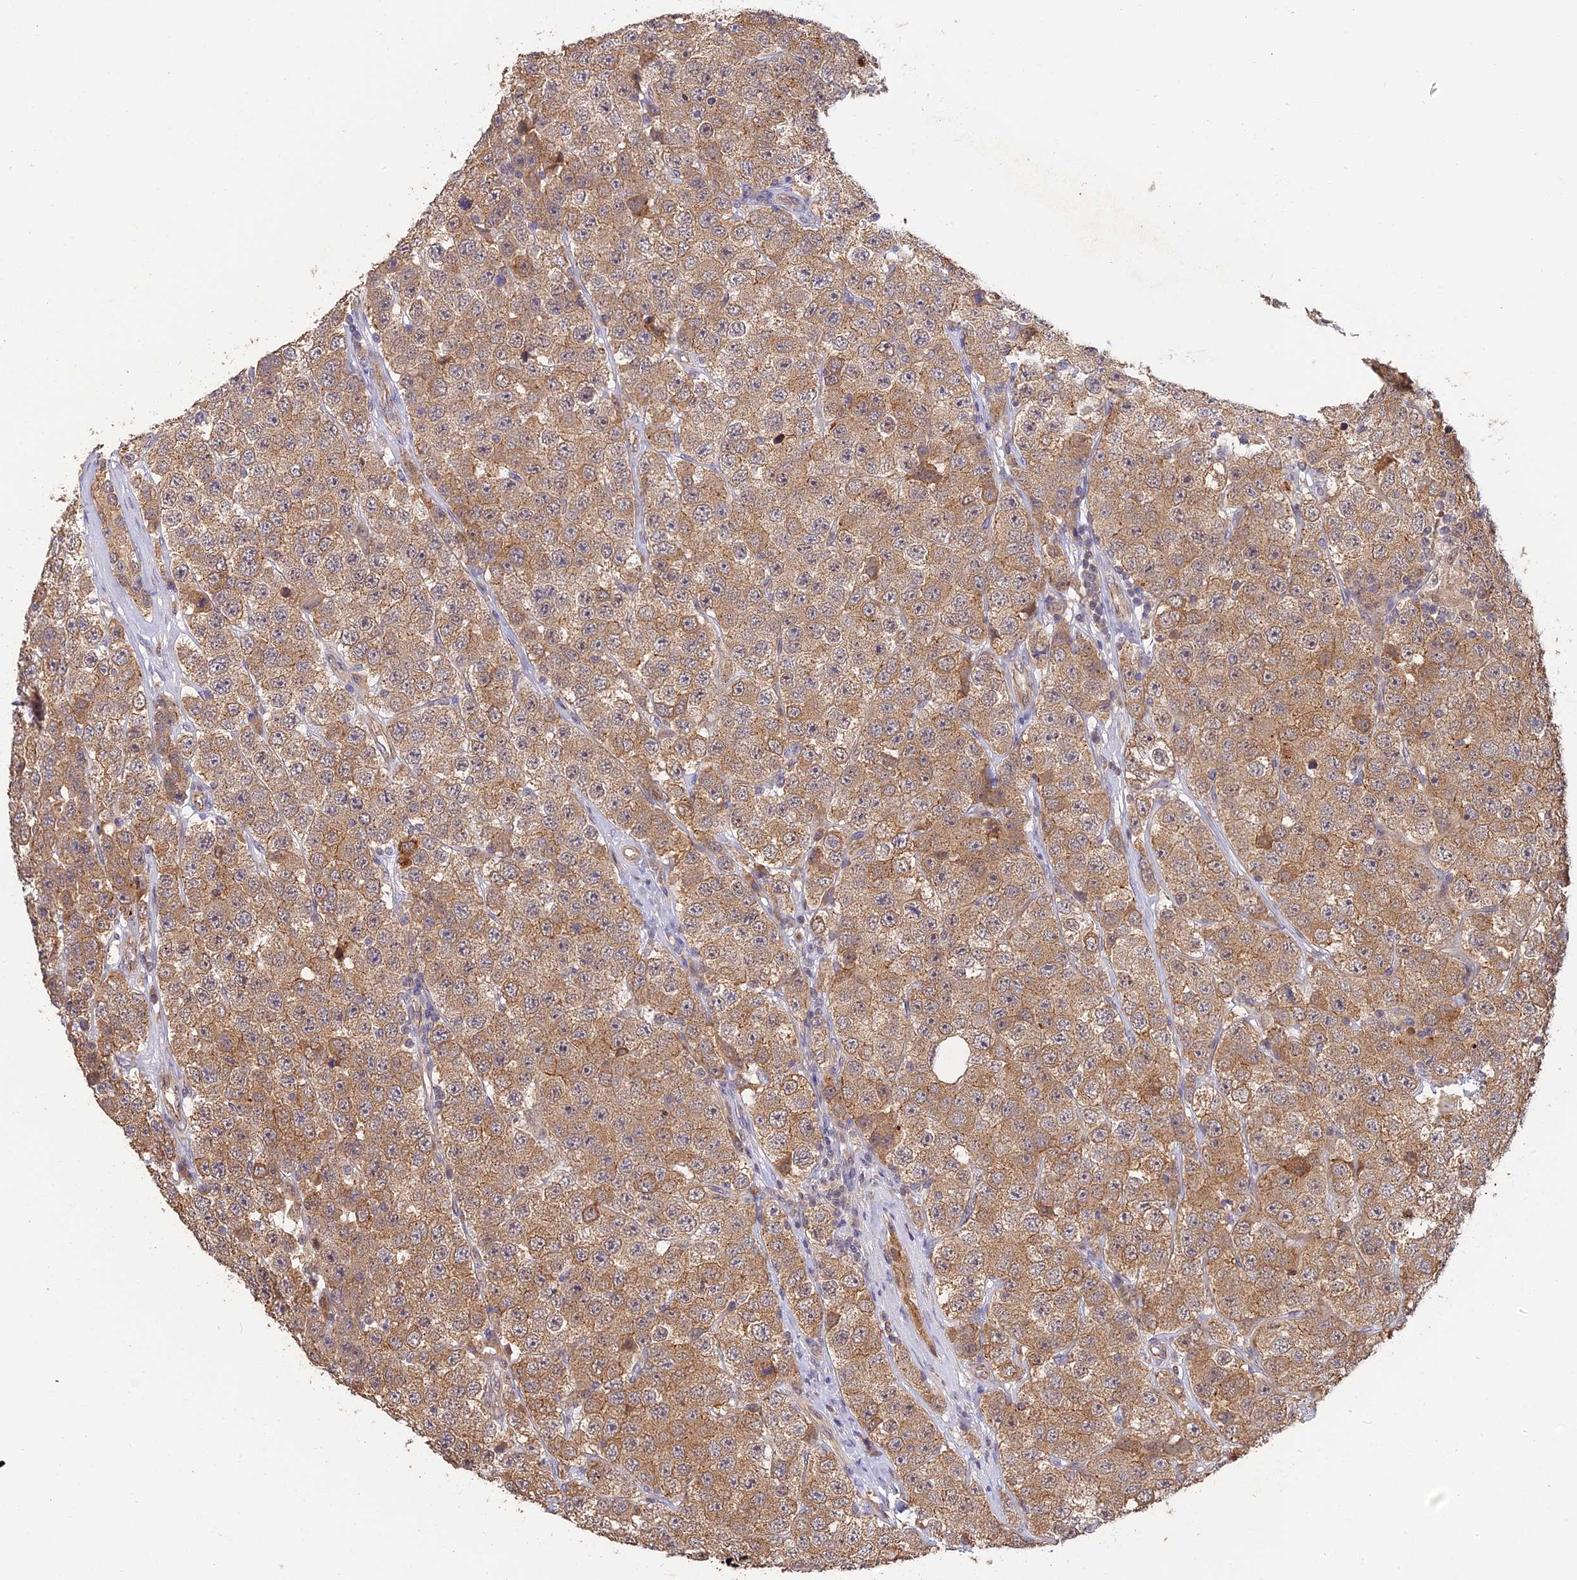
{"staining": {"intensity": "moderate", "quantity": "25%-75%", "location": "cytoplasmic/membranous"}, "tissue": "testis cancer", "cell_type": "Tumor cells", "image_type": "cancer", "snomed": [{"axis": "morphology", "description": "Seminoma, NOS"}, {"axis": "topography", "description": "Testis"}], "caption": "Tumor cells demonstrate medium levels of moderate cytoplasmic/membranous positivity in about 25%-75% of cells in seminoma (testis). (DAB IHC with brightfield microscopy, high magnification).", "gene": "ARHGAP40", "patient": {"sex": "male", "age": 28}}